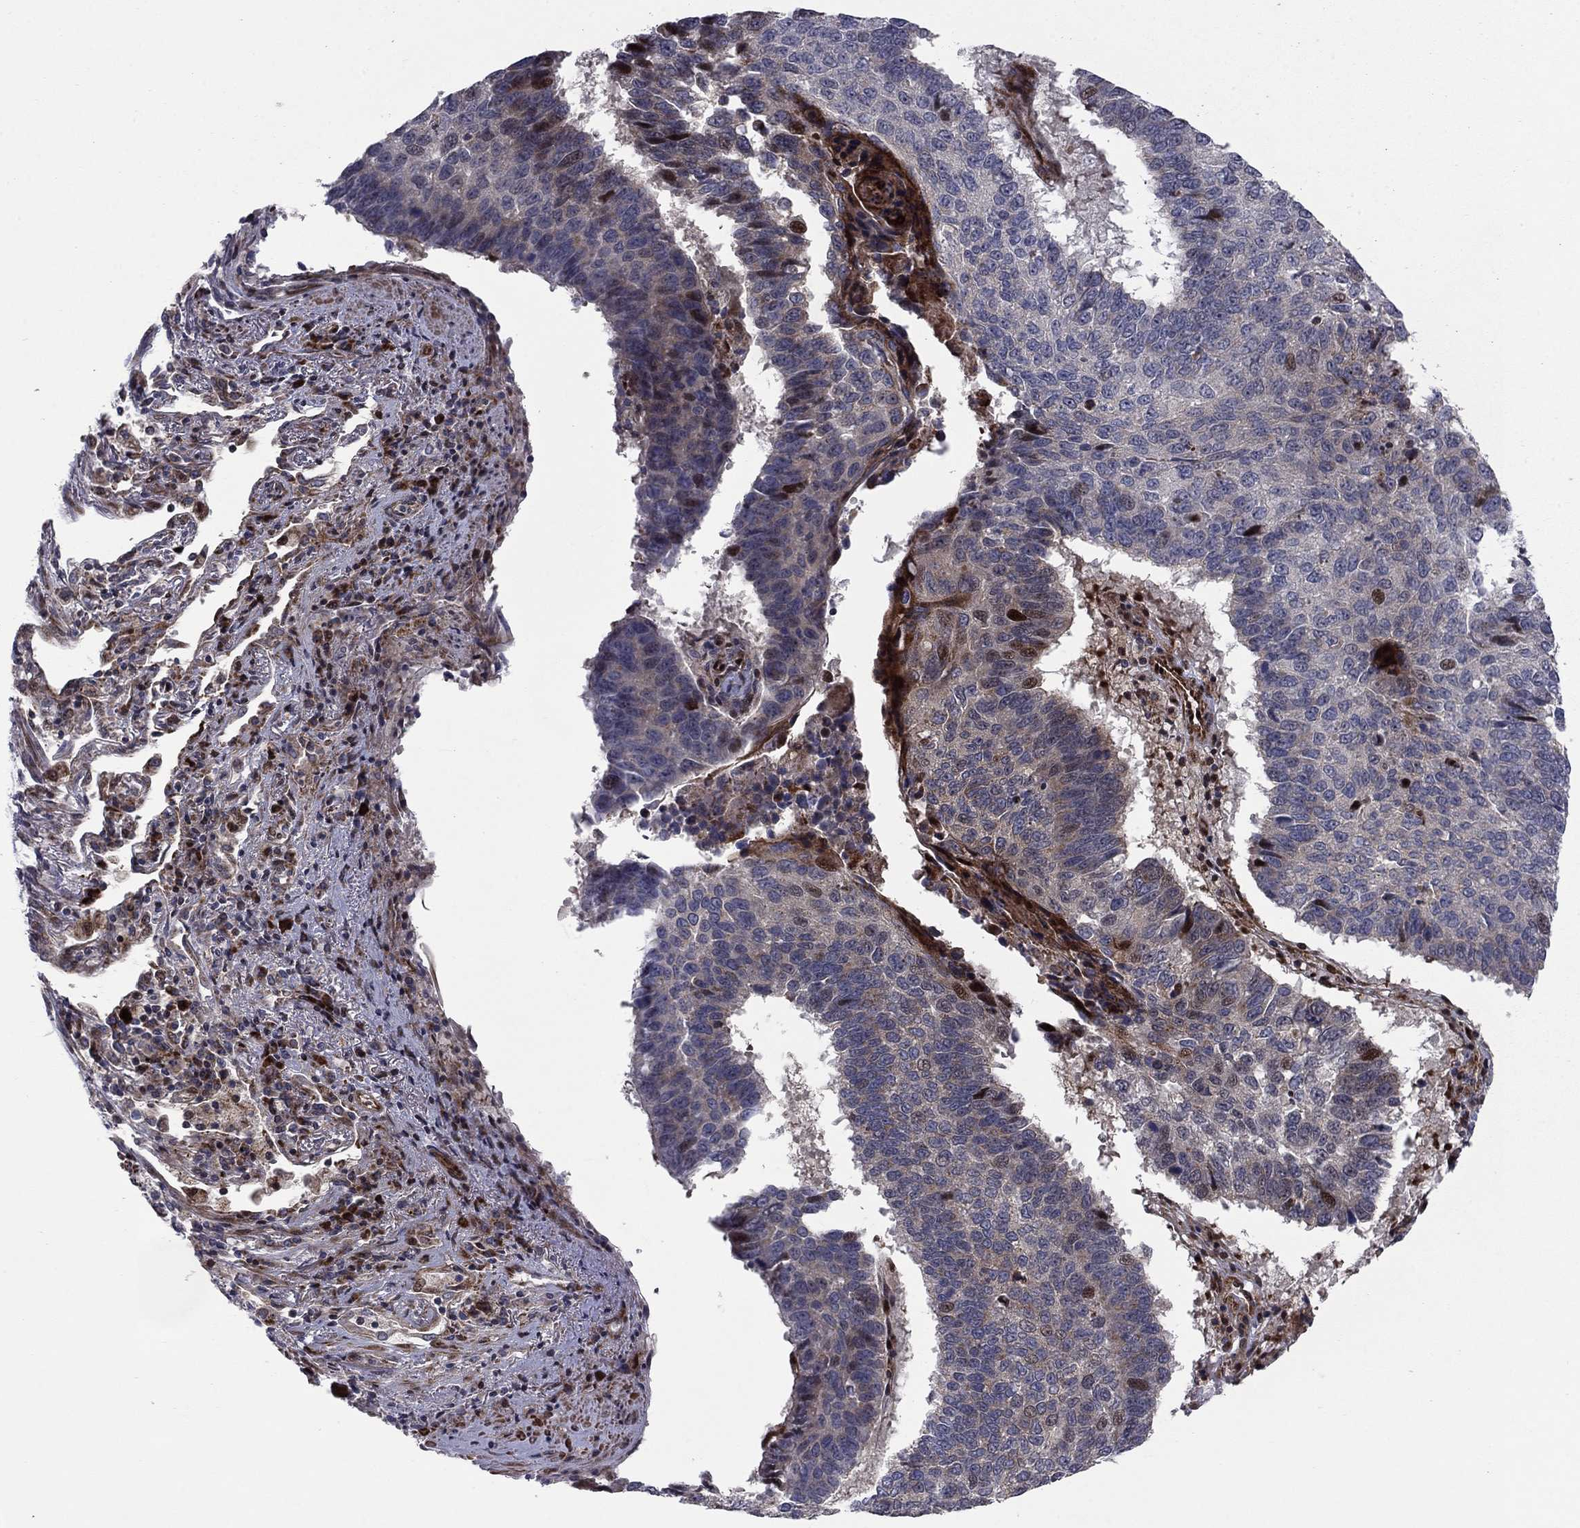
{"staining": {"intensity": "moderate", "quantity": "<25%", "location": "nuclear"}, "tissue": "lung cancer", "cell_type": "Tumor cells", "image_type": "cancer", "snomed": [{"axis": "morphology", "description": "Squamous cell carcinoma, NOS"}, {"axis": "topography", "description": "Lung"}], "caption": "There is low levels of moderate nuclear expression in tumor cells of squamous cell carcinoma (lung), as demonstrated by immunohistochemical staining (brown color).", "gene": "MIOS", "patient": {"sex": "male", "age": 73}}